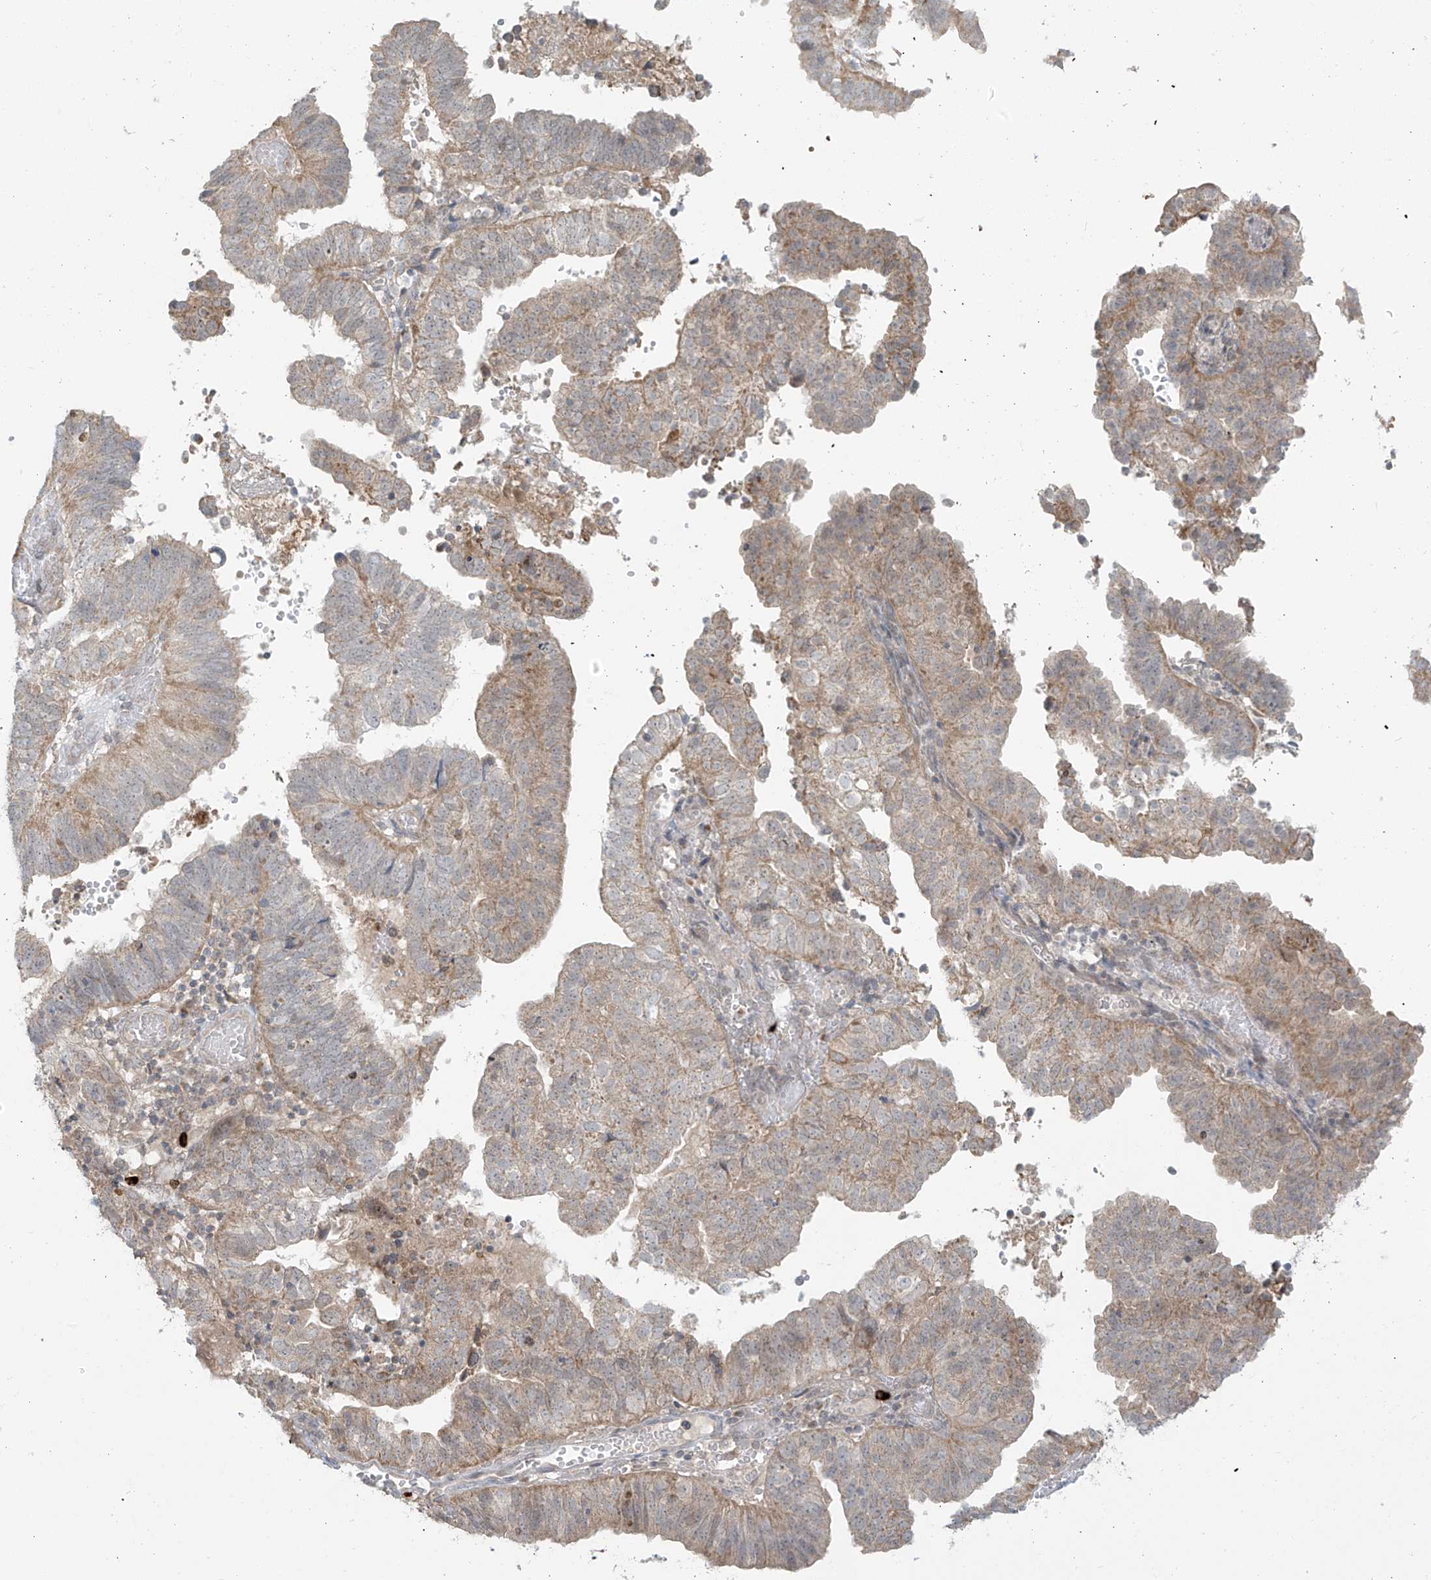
{"staining": {"intensity": "weak", "quantity": "25%-75%", "location": "cytoplasmic/membranous"}, "tissue": "endometrial cancer", "cell_type": "Tumor cells", "image_type": "cancer", "snomed": [{"axis": "morphology", "description": "Adenocarcinoma, NOS"}, {"axis": "topography", "description": "Uterus"}], "caption": "Protein expression analysis of adenocarcinoma (endometrial) exhibits weak cytoplasmic/membranous positivity in approximately 25%-75% of tumor cells.", "gene": "HDDC2", "patient": {"sex": "female", "age": 77}}